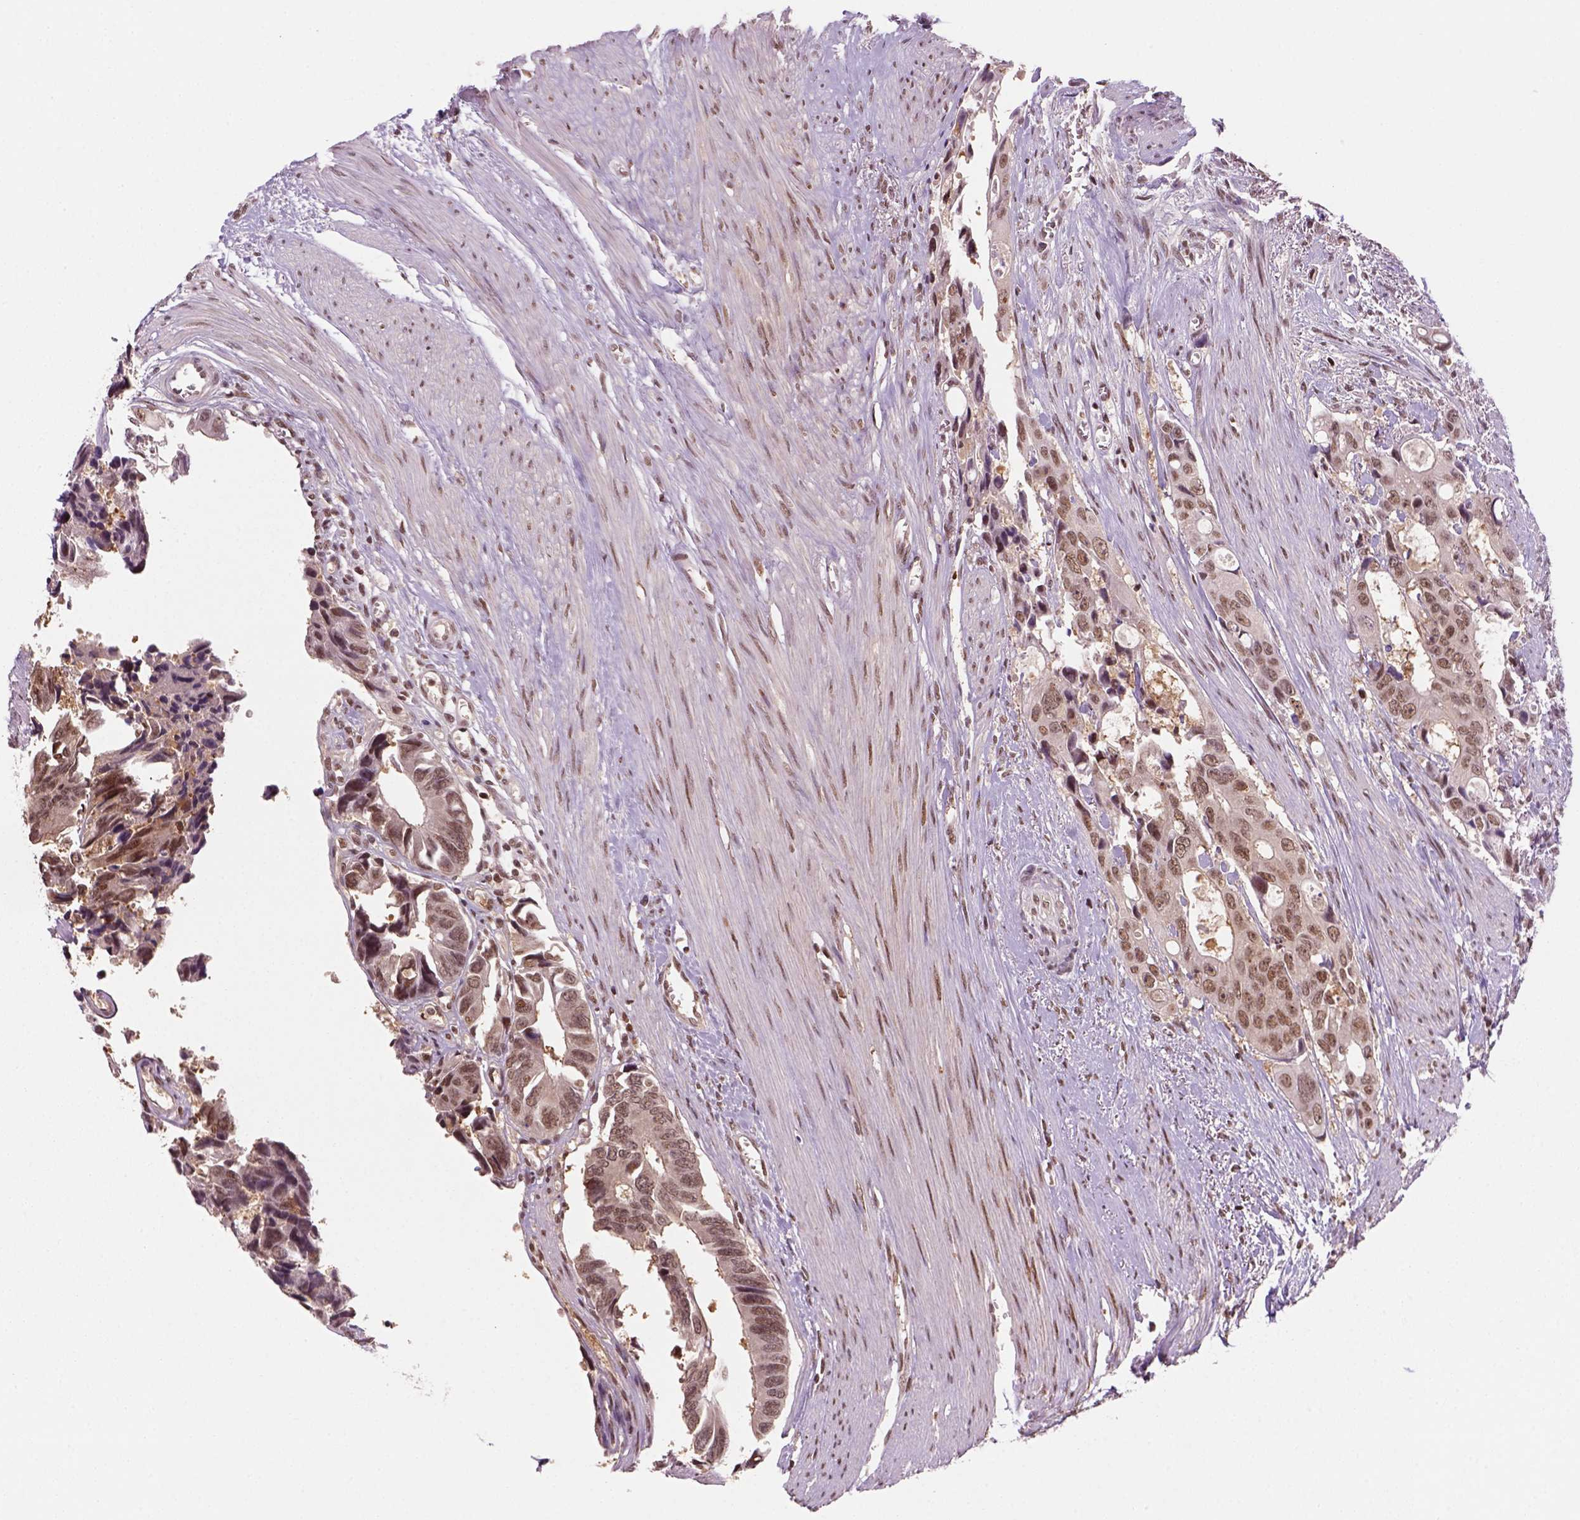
{"staining": {"intensity": "moderate", "quantity": ">75%", "location": "cytoplasmic/membranous,nuclear"}, "tissue": "colorectal cancer", "cell_type": "Tumor cells", "image_type": "cancer", "snomed": [{"axis": "morphology", "description": "Adenocarcinoma, NOS"}, {"axis": "topography", "description": "Rectum"}], "caption": "Brown immunohistochemical staining in human adenocarcinoma (colorectal) displays moderate cytoplasmic/membranous and nuclear positivity in about >75% of tumor cells.", "gene": "GOT1", "patient": {"sex": "male", "age": 76}}